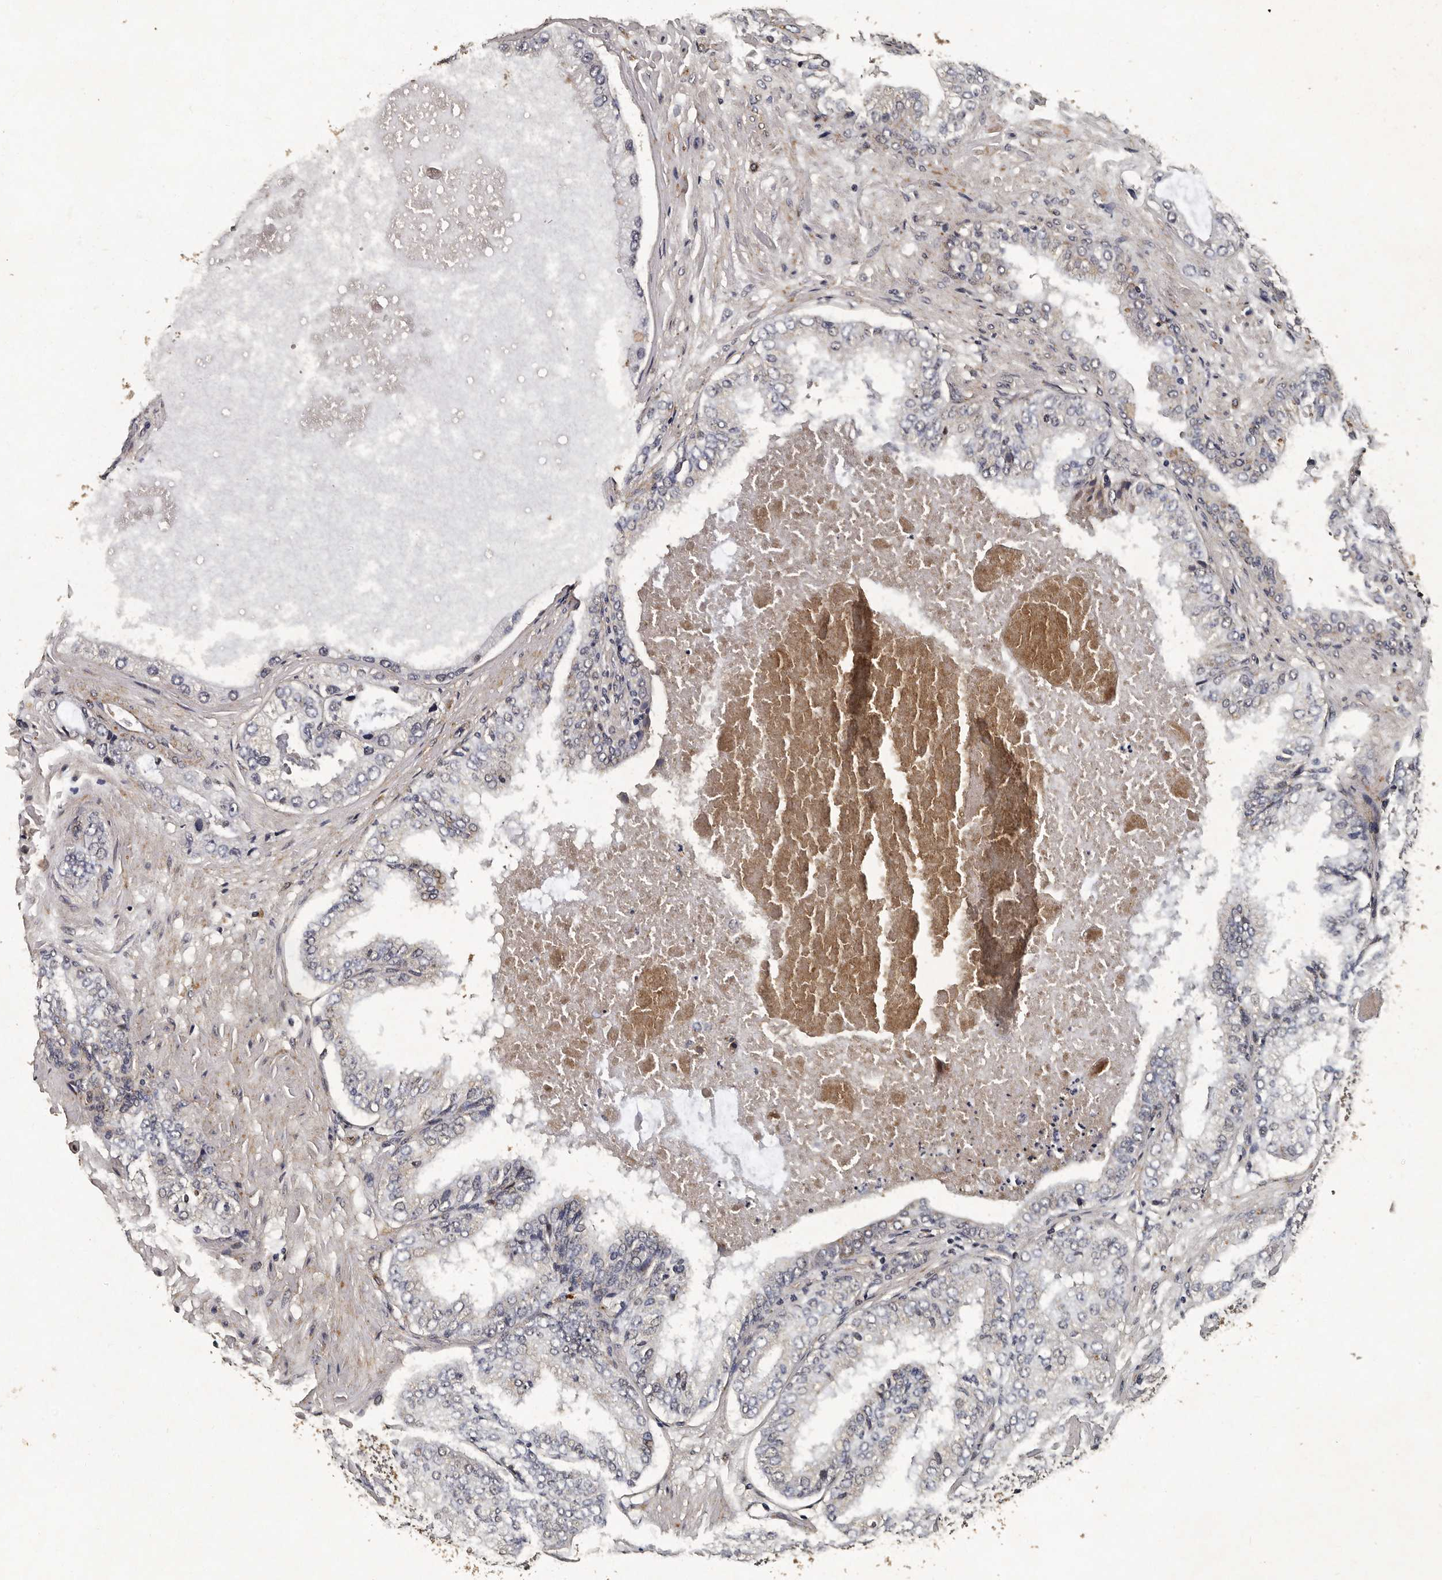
{"staining": {"intensity": "negative", "quantity": "none", "location": "none"}, "tissue": "prostate cancer", "cell_type": "Tumor cells", "image_type": "cancer", "snomed": [{"axis": "morphology", "description": "Normal tissue, NOS"}, {"axis": "morphology", "description": "Adenocarcinoma, High grade"}, {"axis": "topography", "description": "Prostate"}, {"axis": "topography", "description": "Peripheral nerve tissue"}], "caption": "This photomicrograph is of prostate high-grade adenocarcinoma stained with immunohistochemistry to label a protein in brown with the nuclei are counter-stained blue. There is no expression in tumor cells. Nuclei are stained in blue.", "gene": "CPNE3", "patient": {"sex": "male", "age": 59}}